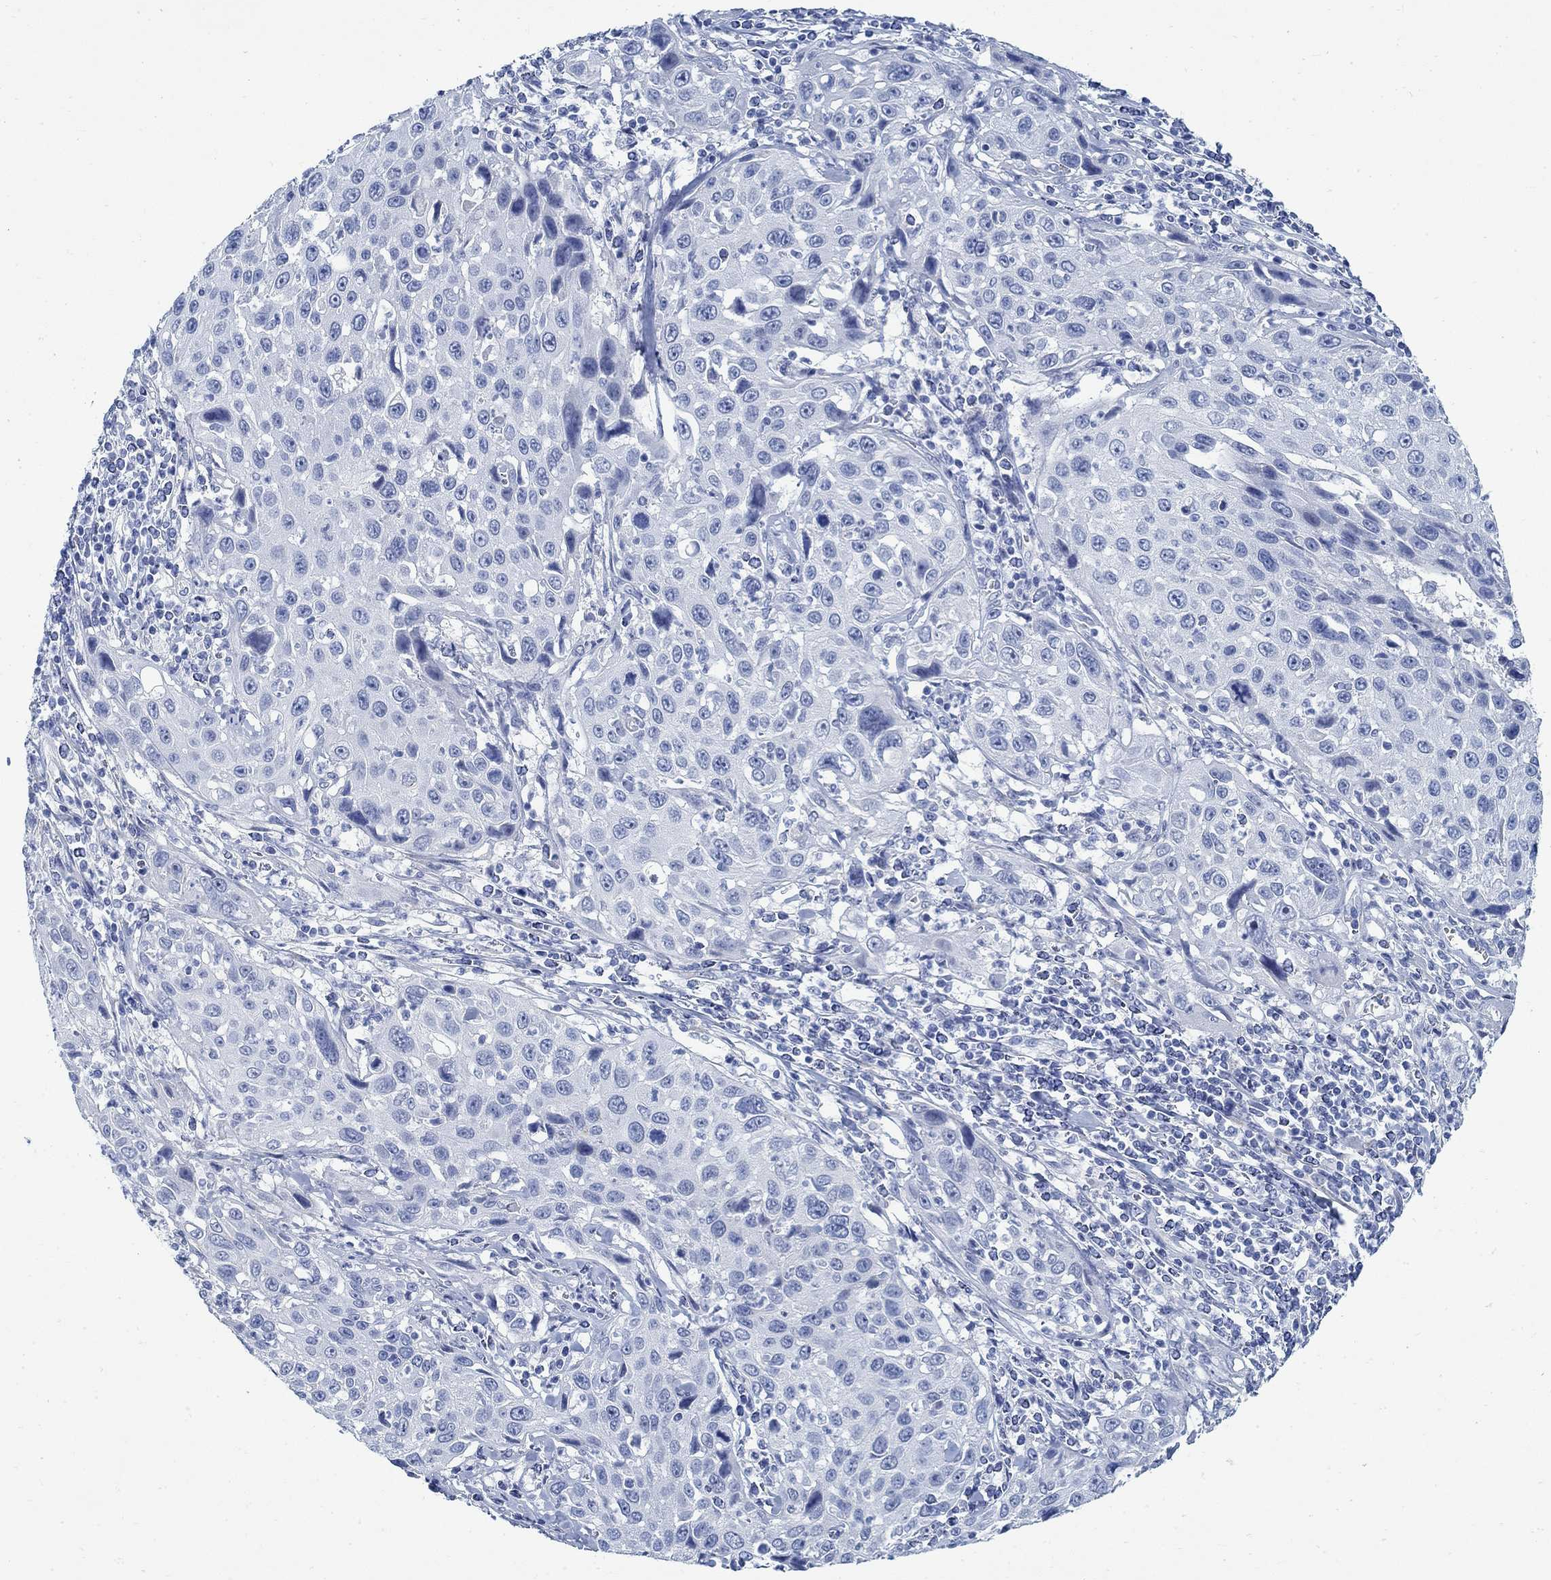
{"staining": {"intensity": "negative", "quantity": "none", "location": "none"}, "tissue": "cervical cancer", "cell_type": "Tumor cells", "image_type": "cancer", "snomed": [{"axis": "morphology", "description": "Squamous cell carcinoma, NOS"}, {"axis": "topography", "description": "Cervix"}], "caption": "High power microscopy micrograph of an immunohistochemistry (IHC) image of squamous cell carcinoma (cervical), revealing no significant positivity in tumor cells.", "gene": "RBM20", "patient": {"sex": "female", "age": 26}}